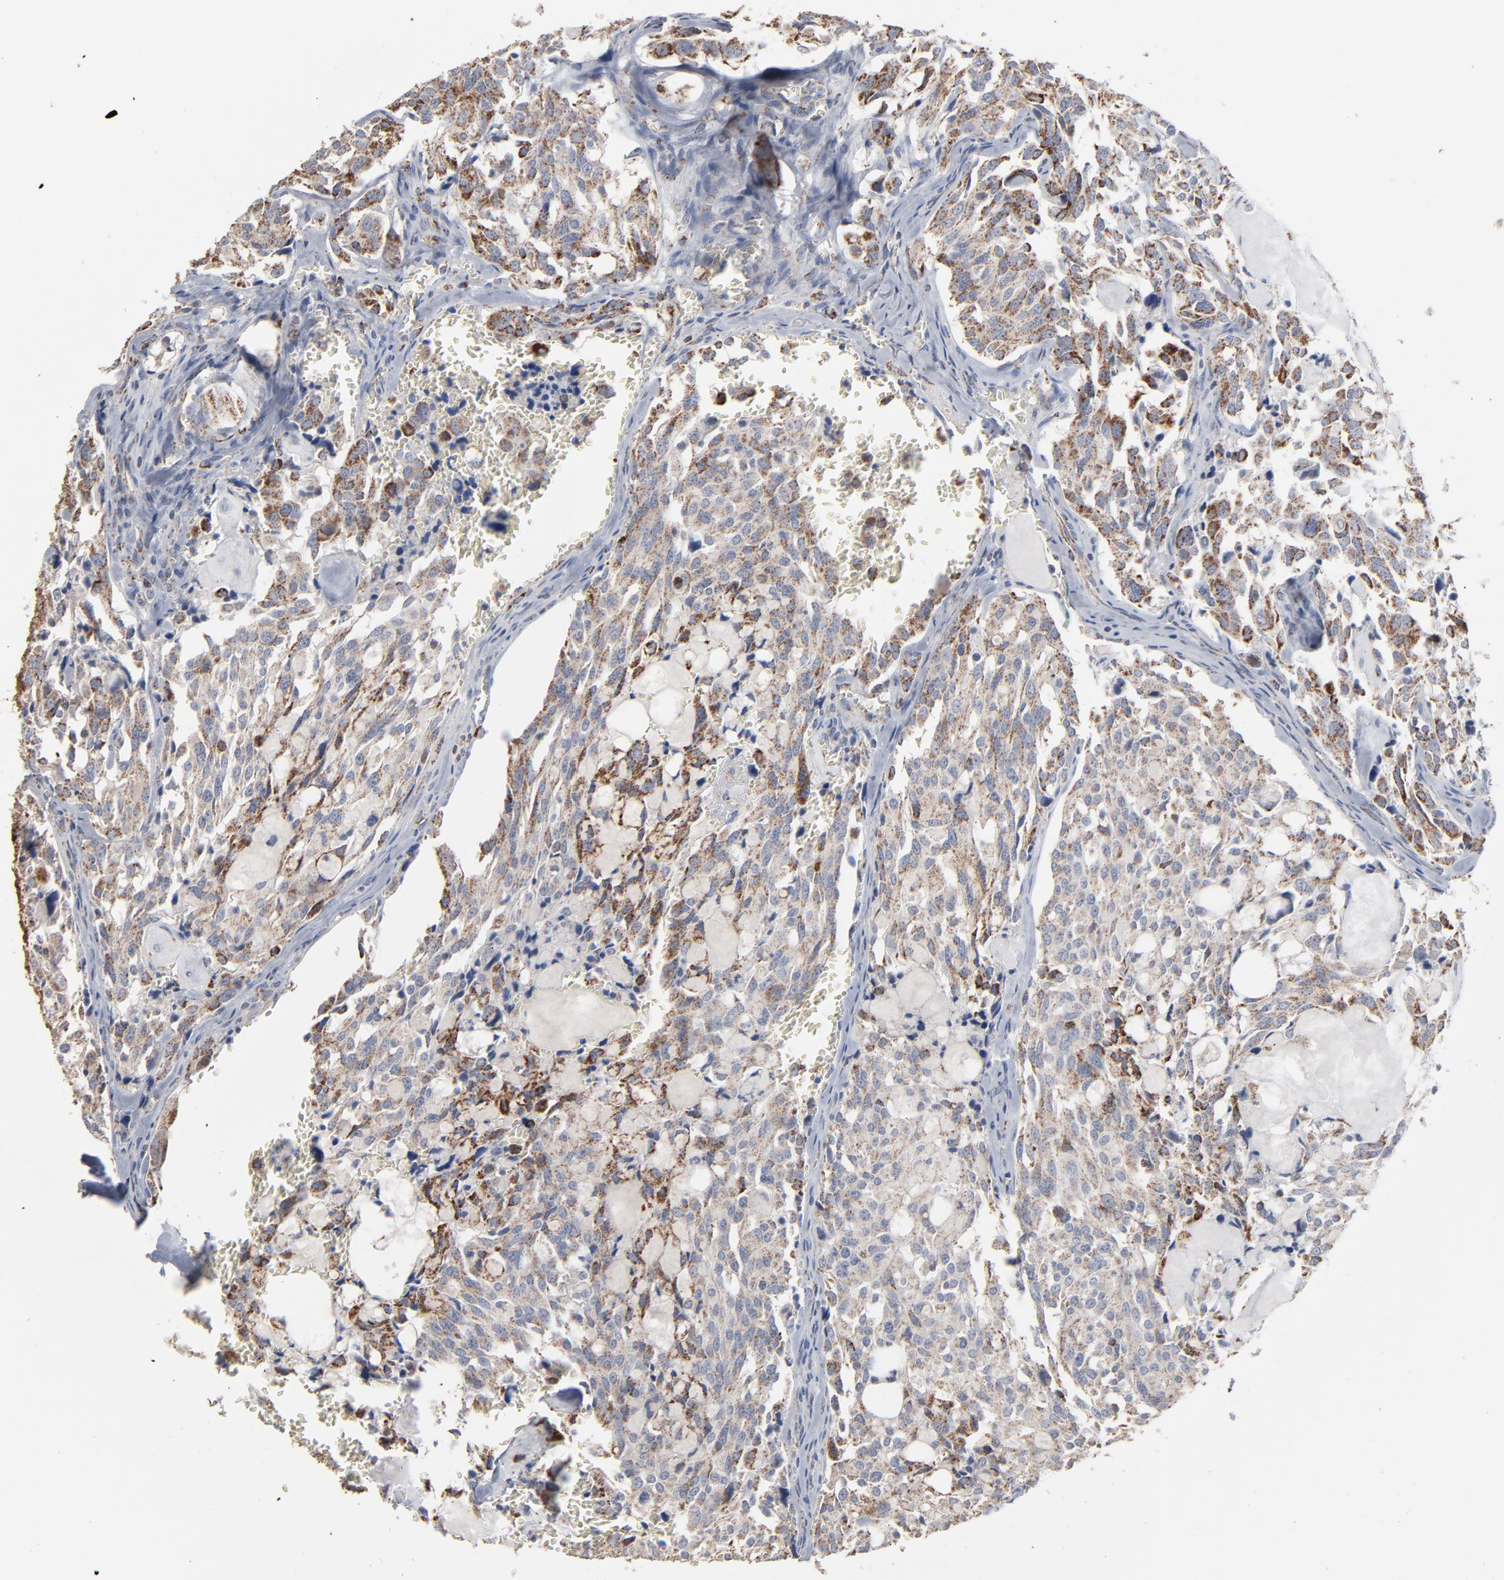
{"staining": {"intensity": "strong", "quantity": ">75%", "location": "cytoplasmic/membranous"}, "tissue": "thyroid cancer", "cell_type": "Tumor cells", "image_type": "cancer", "snomed": [{"axis": "morphology", "description": "Carcinoma, NOS"}, {"axis": "morphology", "description": "Carcinoid, malignant, NOS"}, {"axis": "topography", "description": "Thyroid gland"}], "caption": "IHC photomicrograph of neoplastic tissue: thyroid cancer stained using immunohistochemistry demonstrates high levels of strong protein expression localized specifically in the cytoplasmic/membranous of tumor cells, appearing as a cytoplasmic/membranous brown color.", "gene": "UQCRC1", "patient": {"sex": "male", "age": 33}}